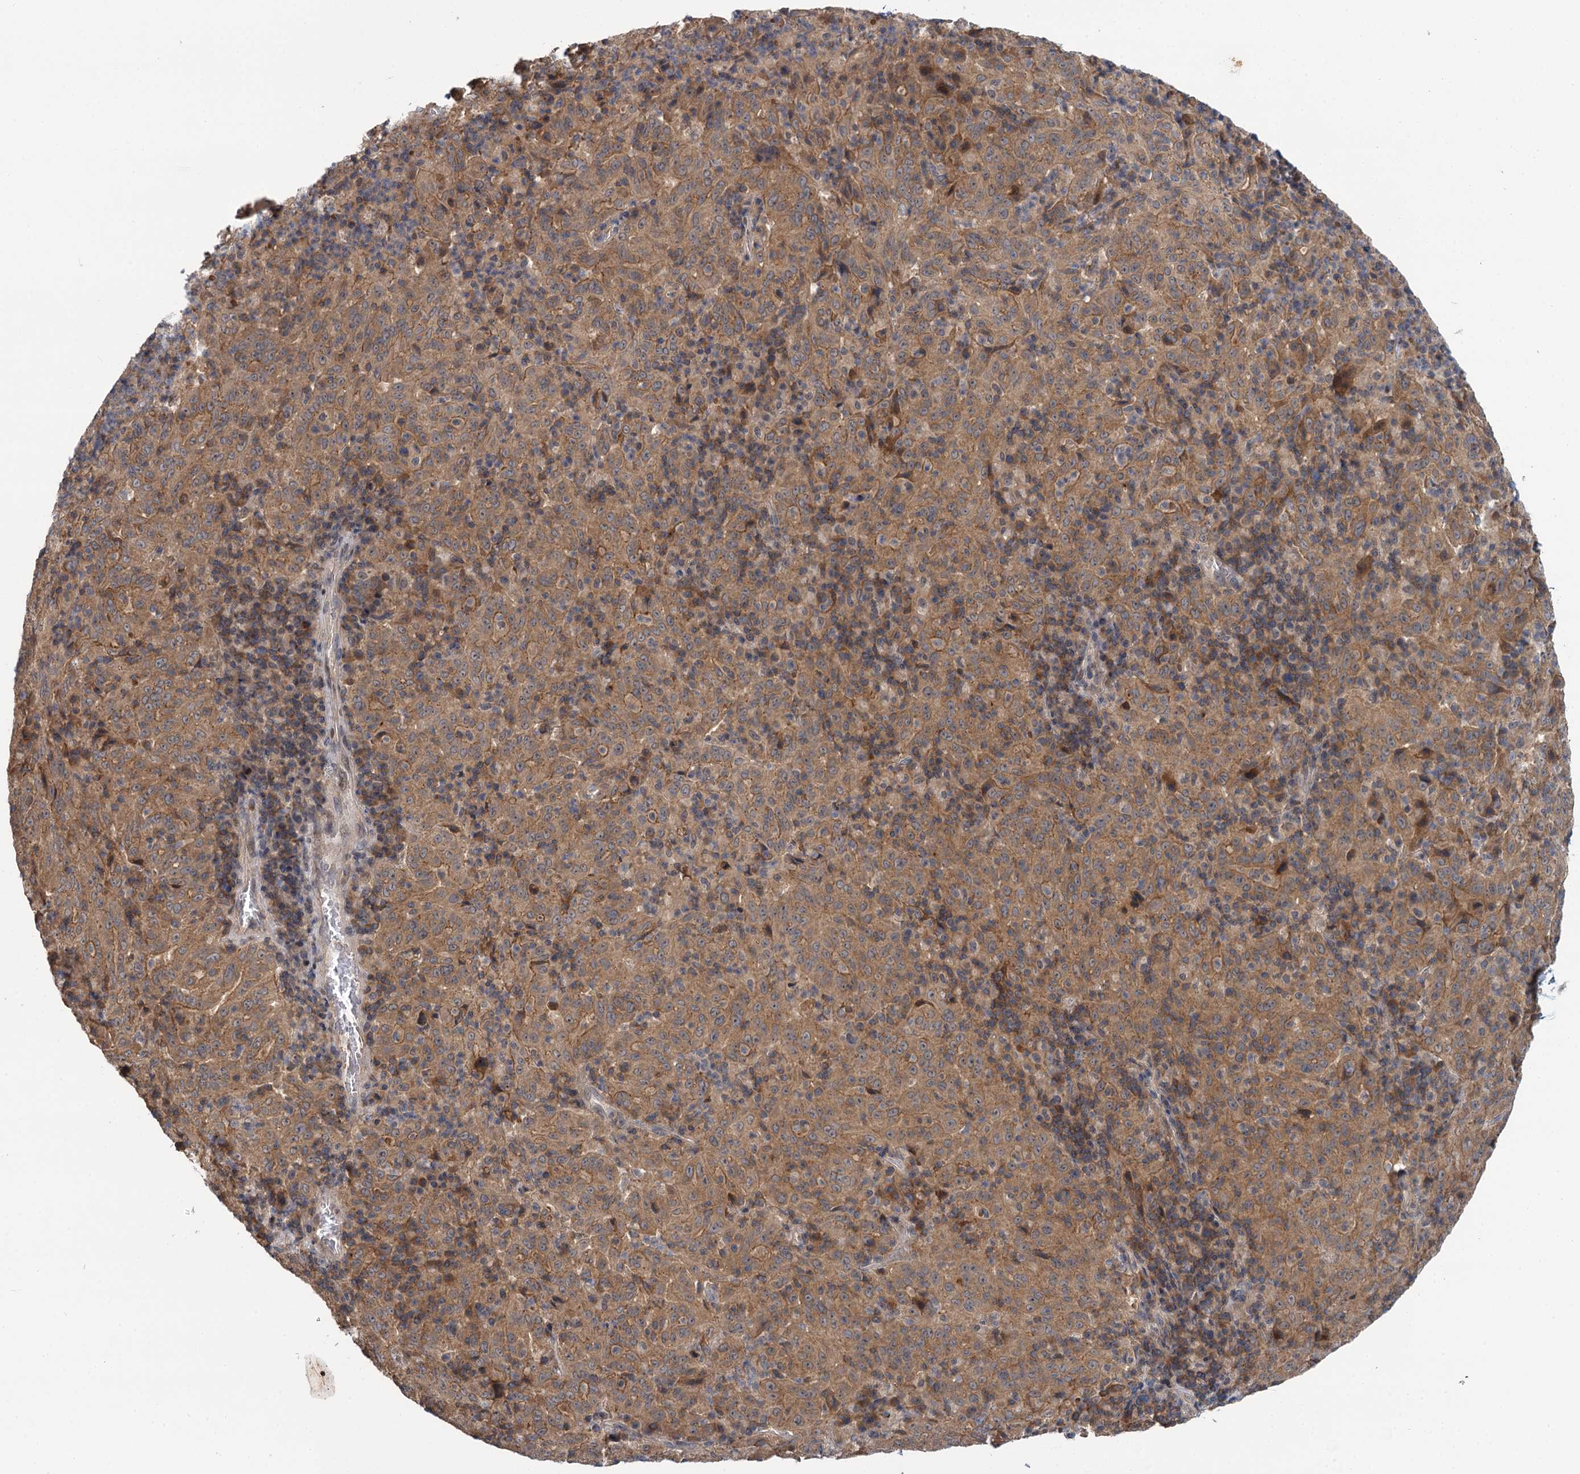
{"staining": {"intensity": "moderate", "quantity": ">75%", "location": "cytoplasmic/membranous"}, "tissue": "pancreatic cancer", "cell_type": "Tumor cells", "image_type": "cancer", "snomed": [{"axis": "morphology", "description": "Adenocarcinoma, NOS"}, {"axis": "topography", "description": "Pancreas"}], "caption": "Pancreatic adenocarcinoma stained with a brown dye exhibits moderate cytoplasmic/membranous positive staining in approximately >75% of tumor cells.", "gene": "TMEM39A", "patient": {"sex": "male", "age": 63}}